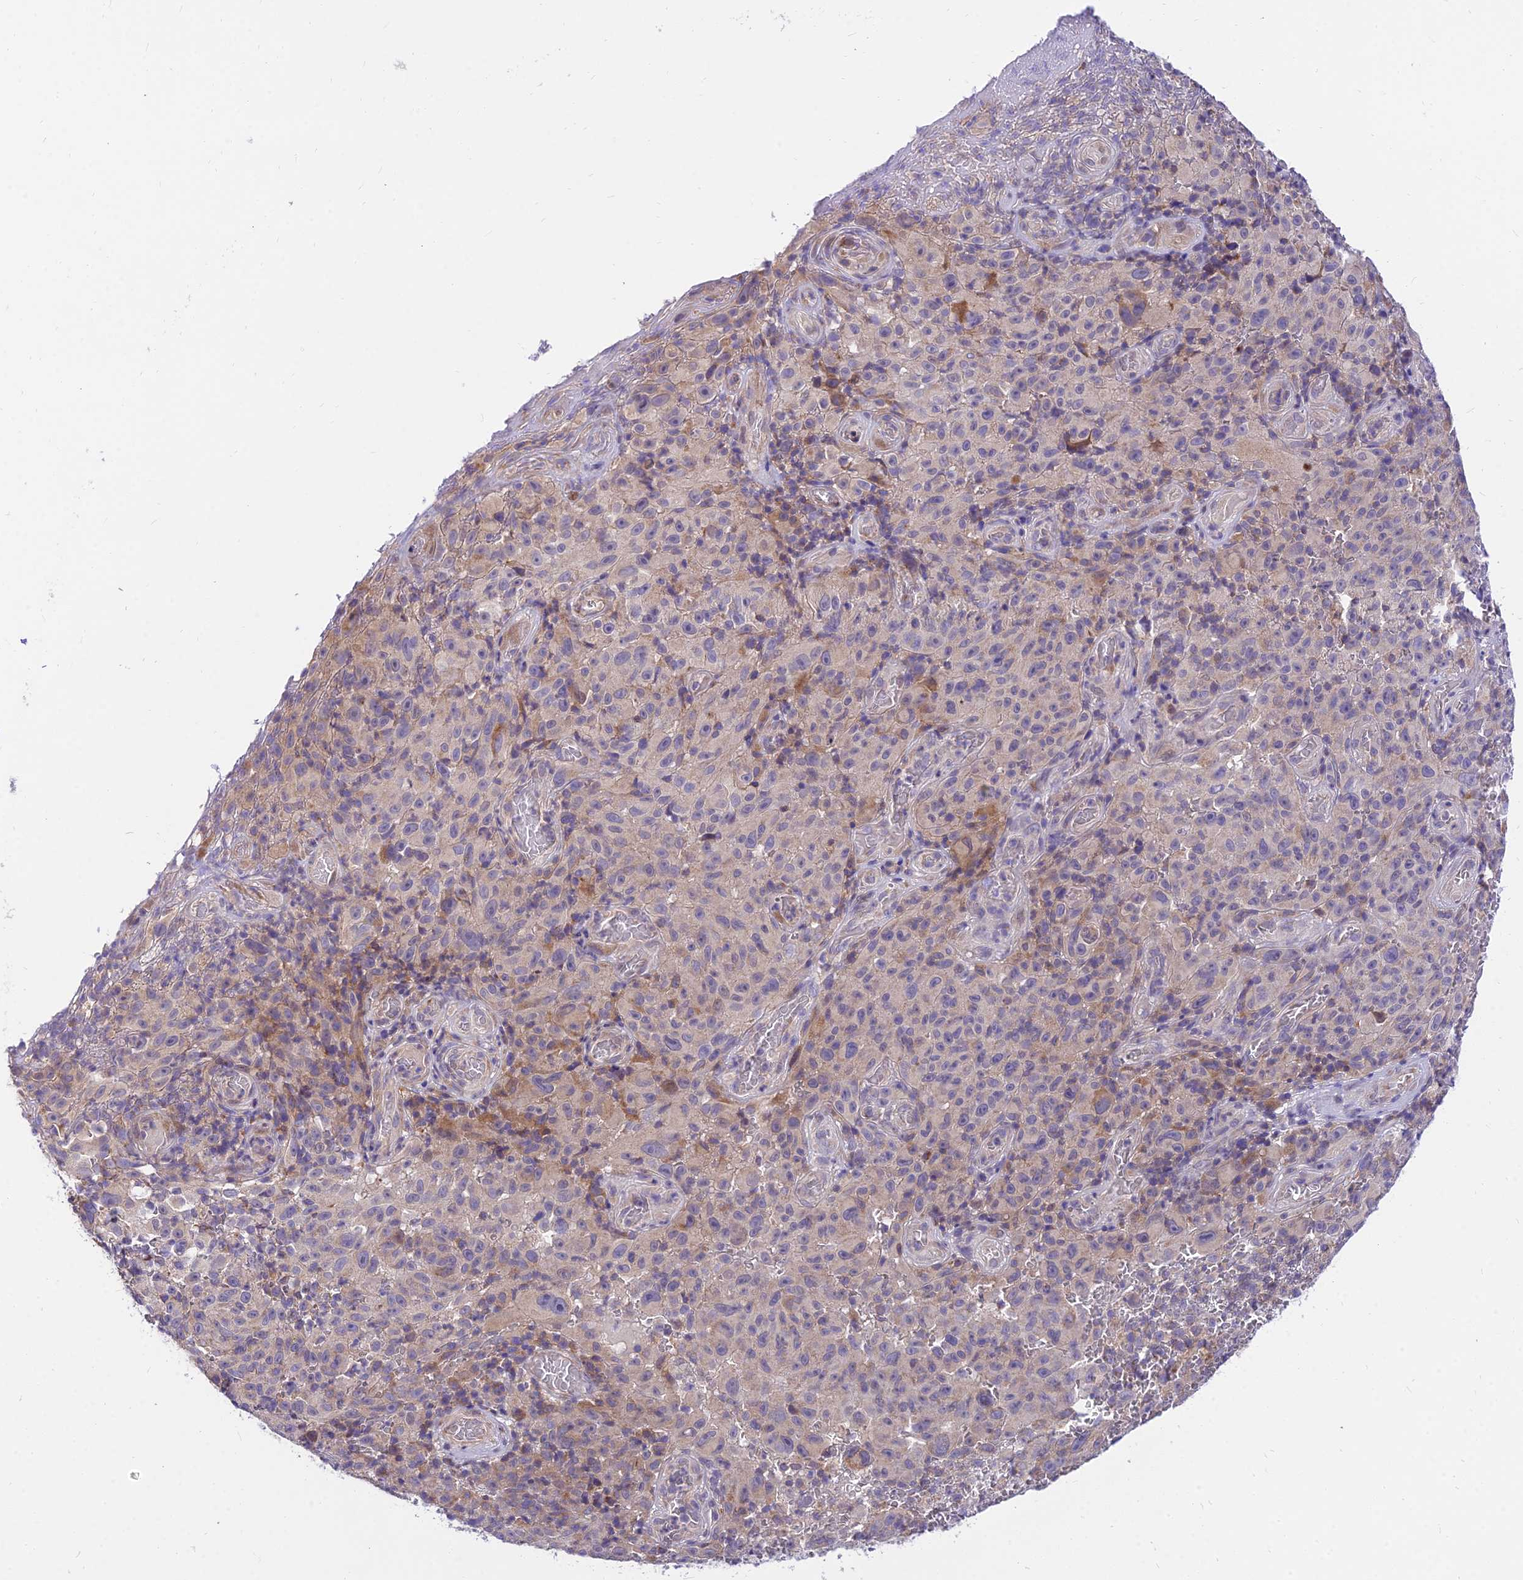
{"staining": {"intensity": "negative", "quantity": "none", "location": "none"}, "tissue": "melanoma", "cell_type": "Tumor cells", "image_type": "cancer", "snomed": [{"axis": "morphology", "description": "Malignant melanoma, NOS"}, {"axis": "topography", "description": "Skin"}], "caption": "A high-resolution photomicrograph shows immunohistochemistry staining of melanoma, which demonstrates no significant positivity in tumor cells.", "gene": "C6orf132", "patient": {"sex": "female", "age": 82}}